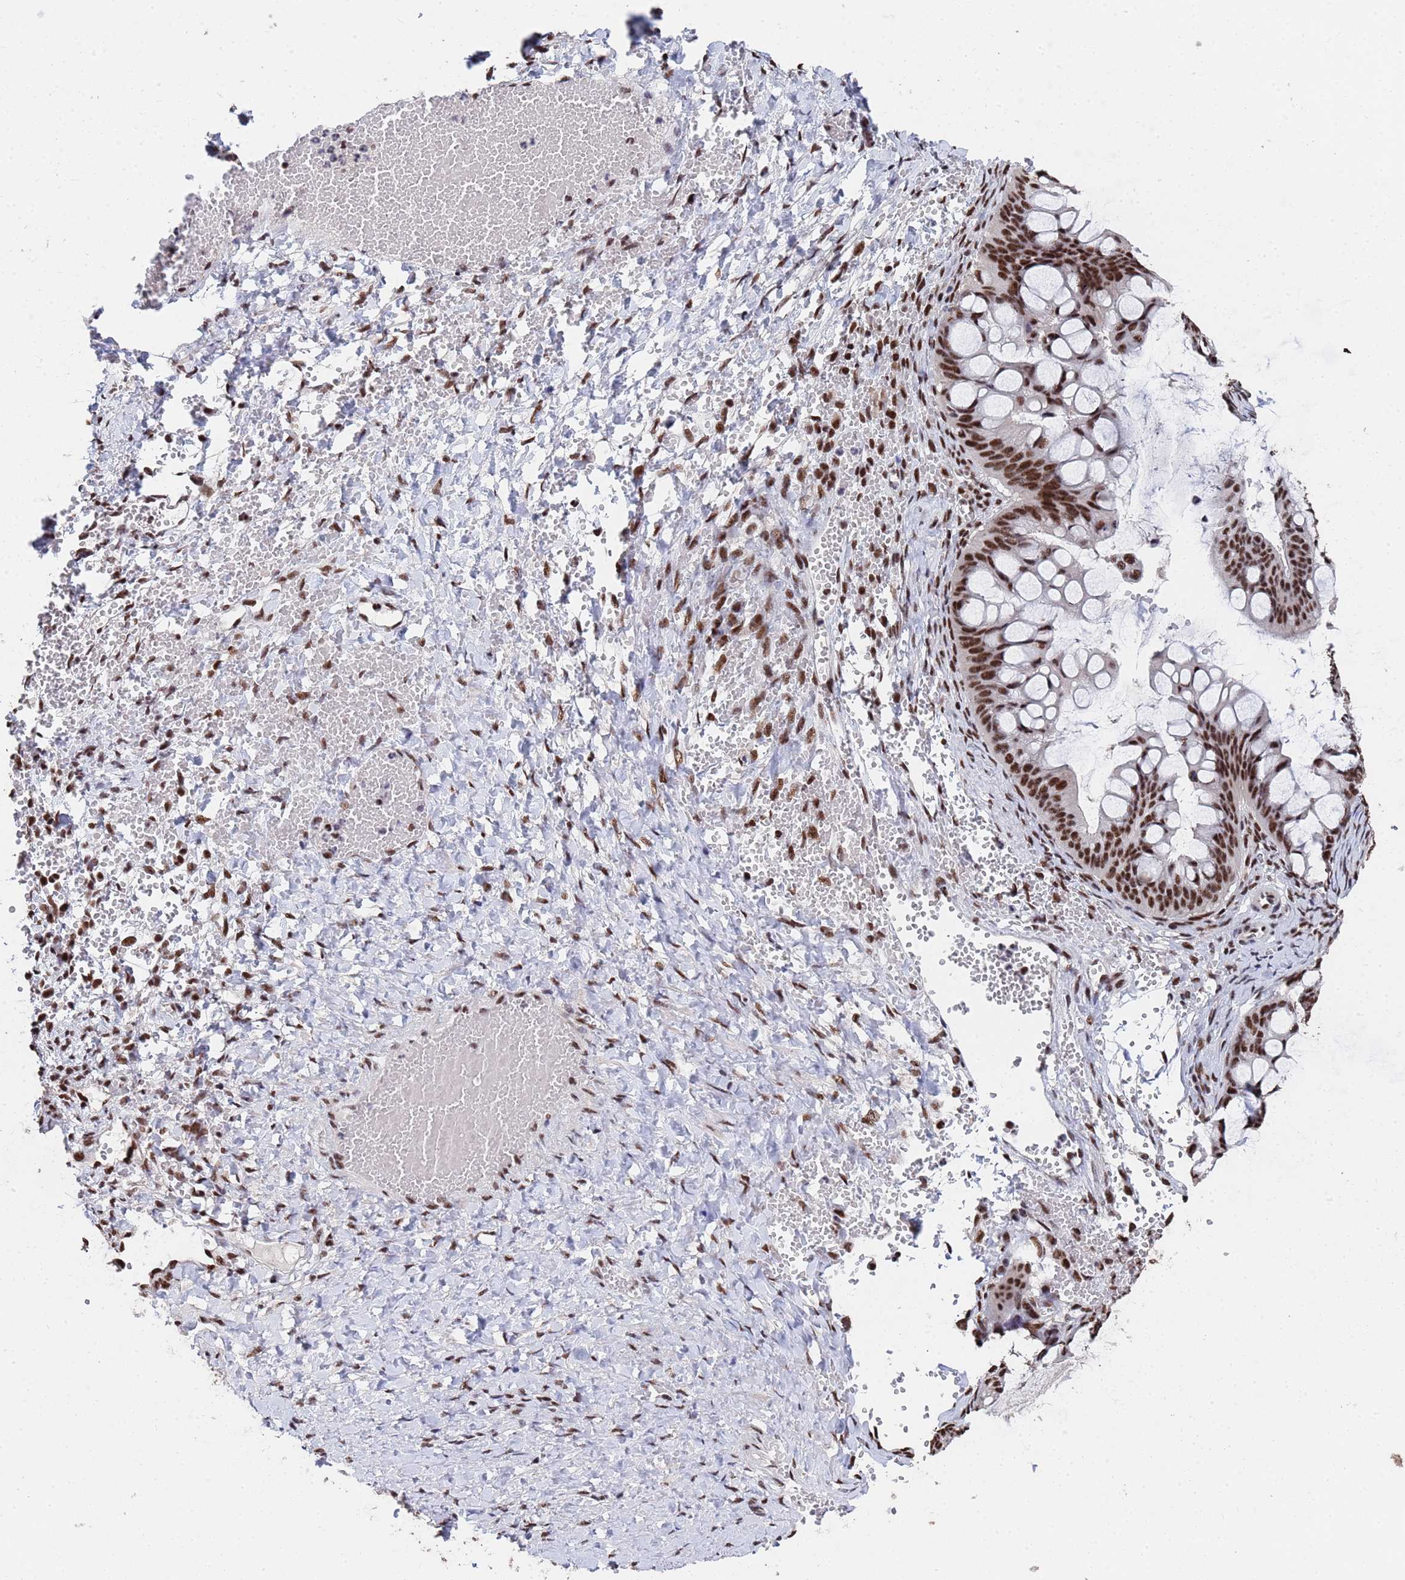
{"staining": {"intensity": "strong", "quantity": ">75%", "location": "nuclear"}, "tissue": "ovarian cancer", "cell_type": "Tumor cells", "image_type": "cancer", "snomed": [{"axis": "morphology", "description": "Cystadenocarcinoma, mucinous, NOS"}, {"axis": "topography", "description": "Ovary"}], "caption": "Ovarian mucinous cystadenocarcinoma tissue displays strong nuclear expression in approximately >75% of tumor cells, visualized by immunohistochemistry.", "gene": "SF3B2", "patient": {"sex": "female", "age": 73}}